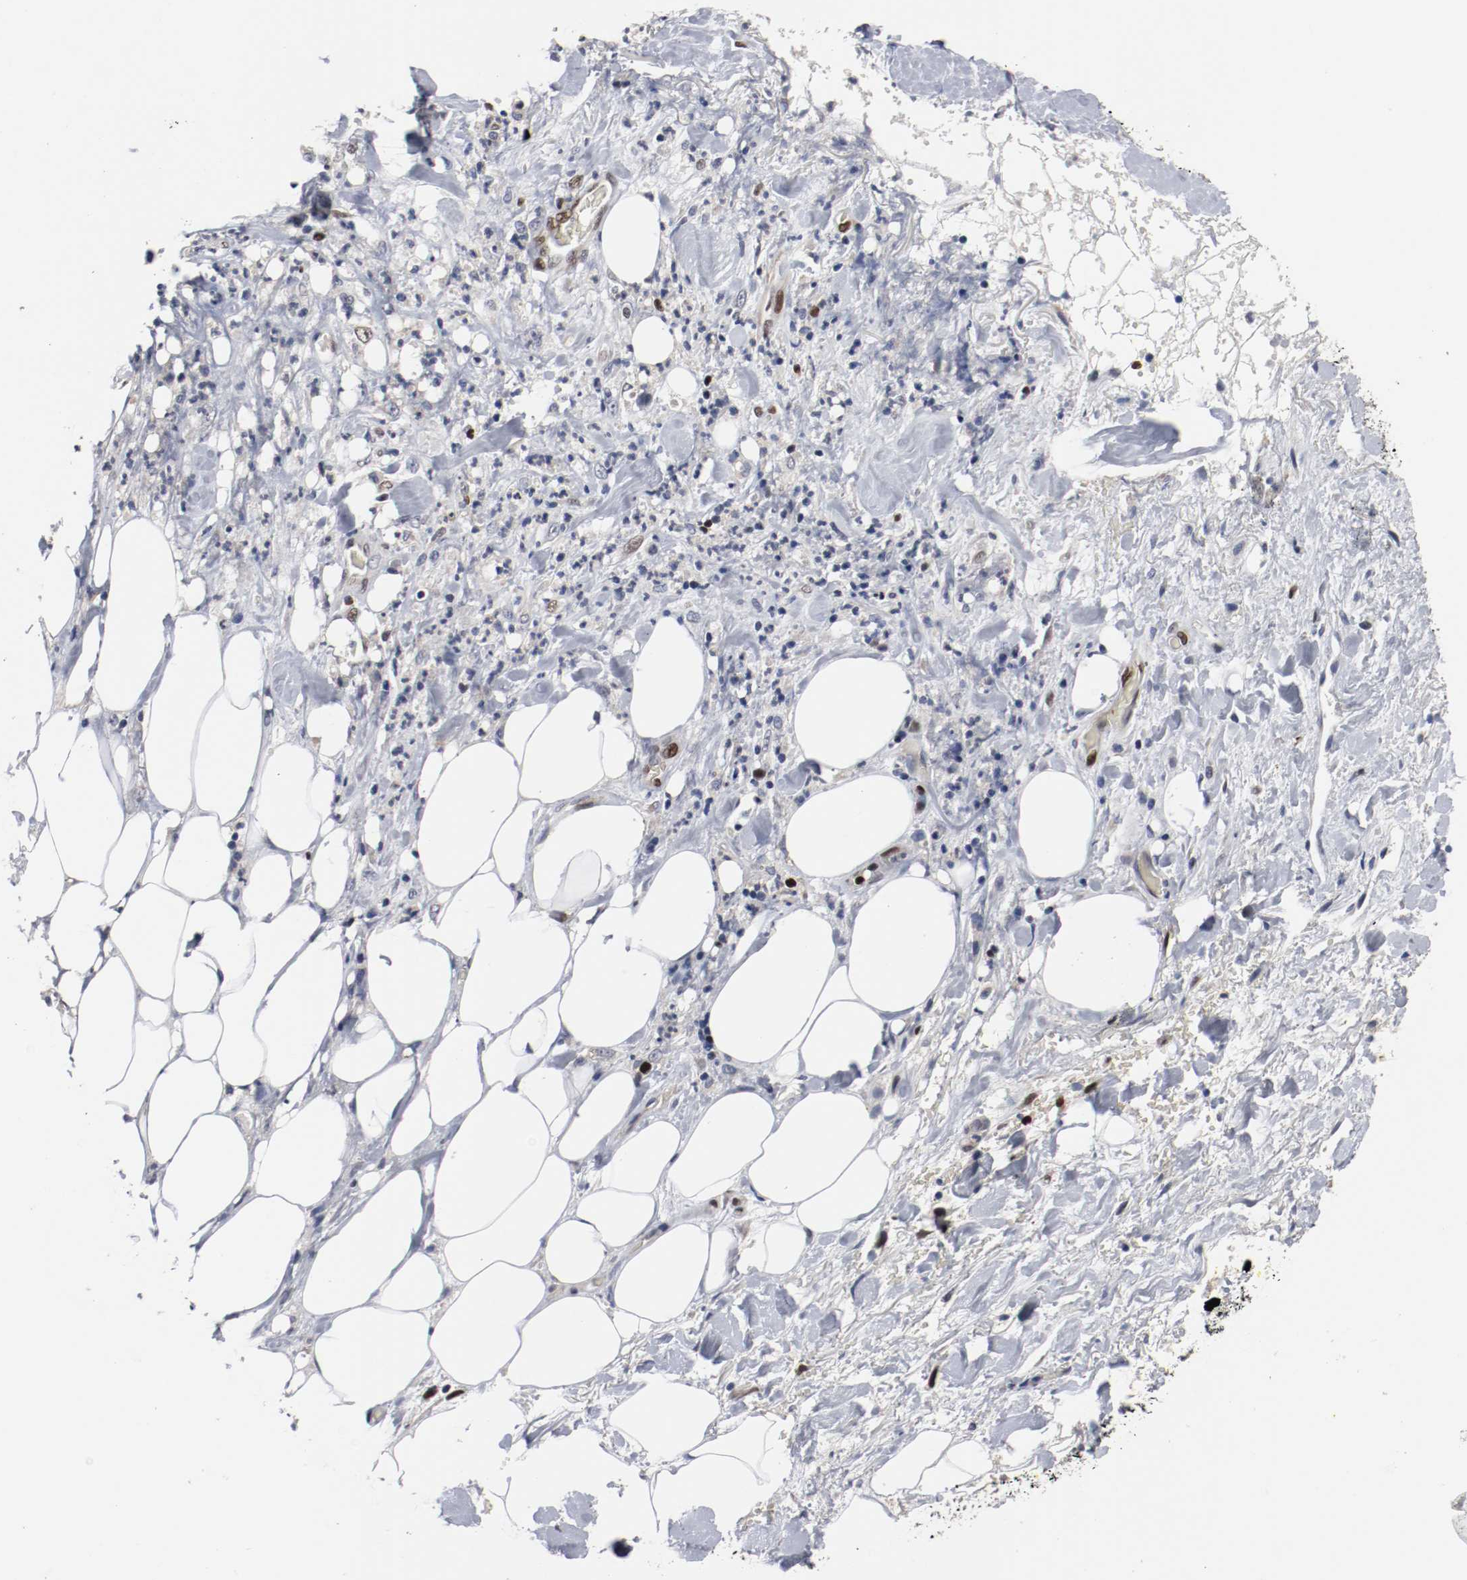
{"staining": {"intensity": "moderate", "quantity": "<25%", "location": "nuclear"}, "tissue": "pancreatic cancer", "cell_type": "Tumor cells", "image_type": "cancer", "snomed": [{"axis": "morphology", "description": "Adenocarcinoma, NOS"}, {"axis": "topography", "description": "Pancreas"}], "caption": "The photomicrograph demonstrates immunohistochemical staining of pancreatic adenocarcinoma. There is moderate nuclear positivity is identified in about <25% of tumor cells.", "gene": "MCM6", "patient": {"sex": "male", "age": 70}}